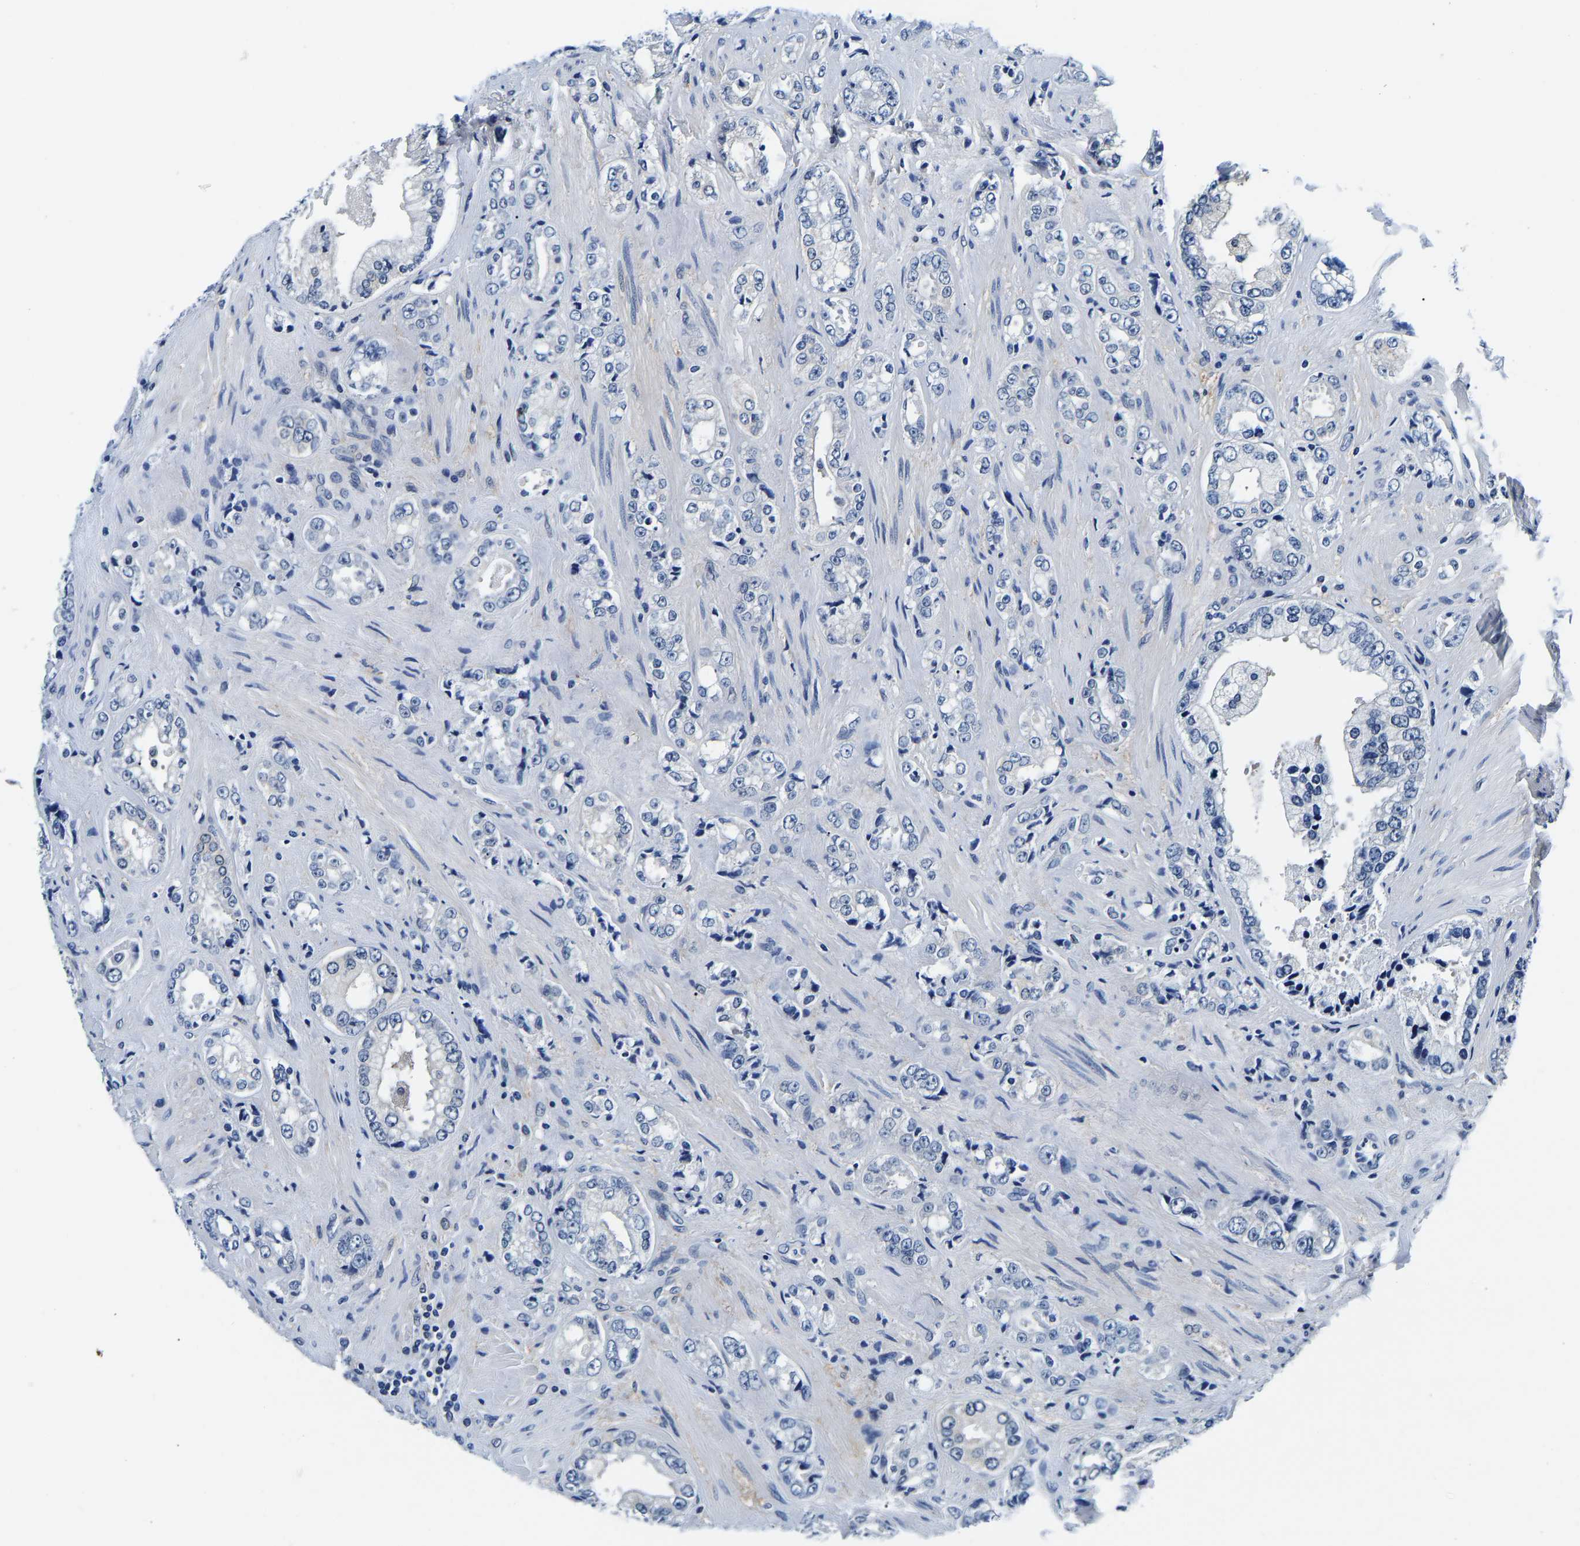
{"staining": {"intensity": "negative", "quantity": "none", "location": "none"}, "tissue": "prostate cancer", "cell_type": "Tumor cells", "image_type": "cancer", "snomed": [{"axis": "morphology", "description": "Adenocarcinoma, High grade"}, {"axis": "topography", "description": "Prostate"}], "caption": "IHC photomicrograph of neoplastic tissue: human prostate cancer (high-grade adenocarcinoma) stained with DAB (3,3'-diaminobenzidine) exhibits no significant protein expression in tumor cells. (Brightfield microscopy of DAB immunohistochemistry (IHC) at high magnification).", "gene": "ACO1", "patient": {"sex": "male", "age": 61}}